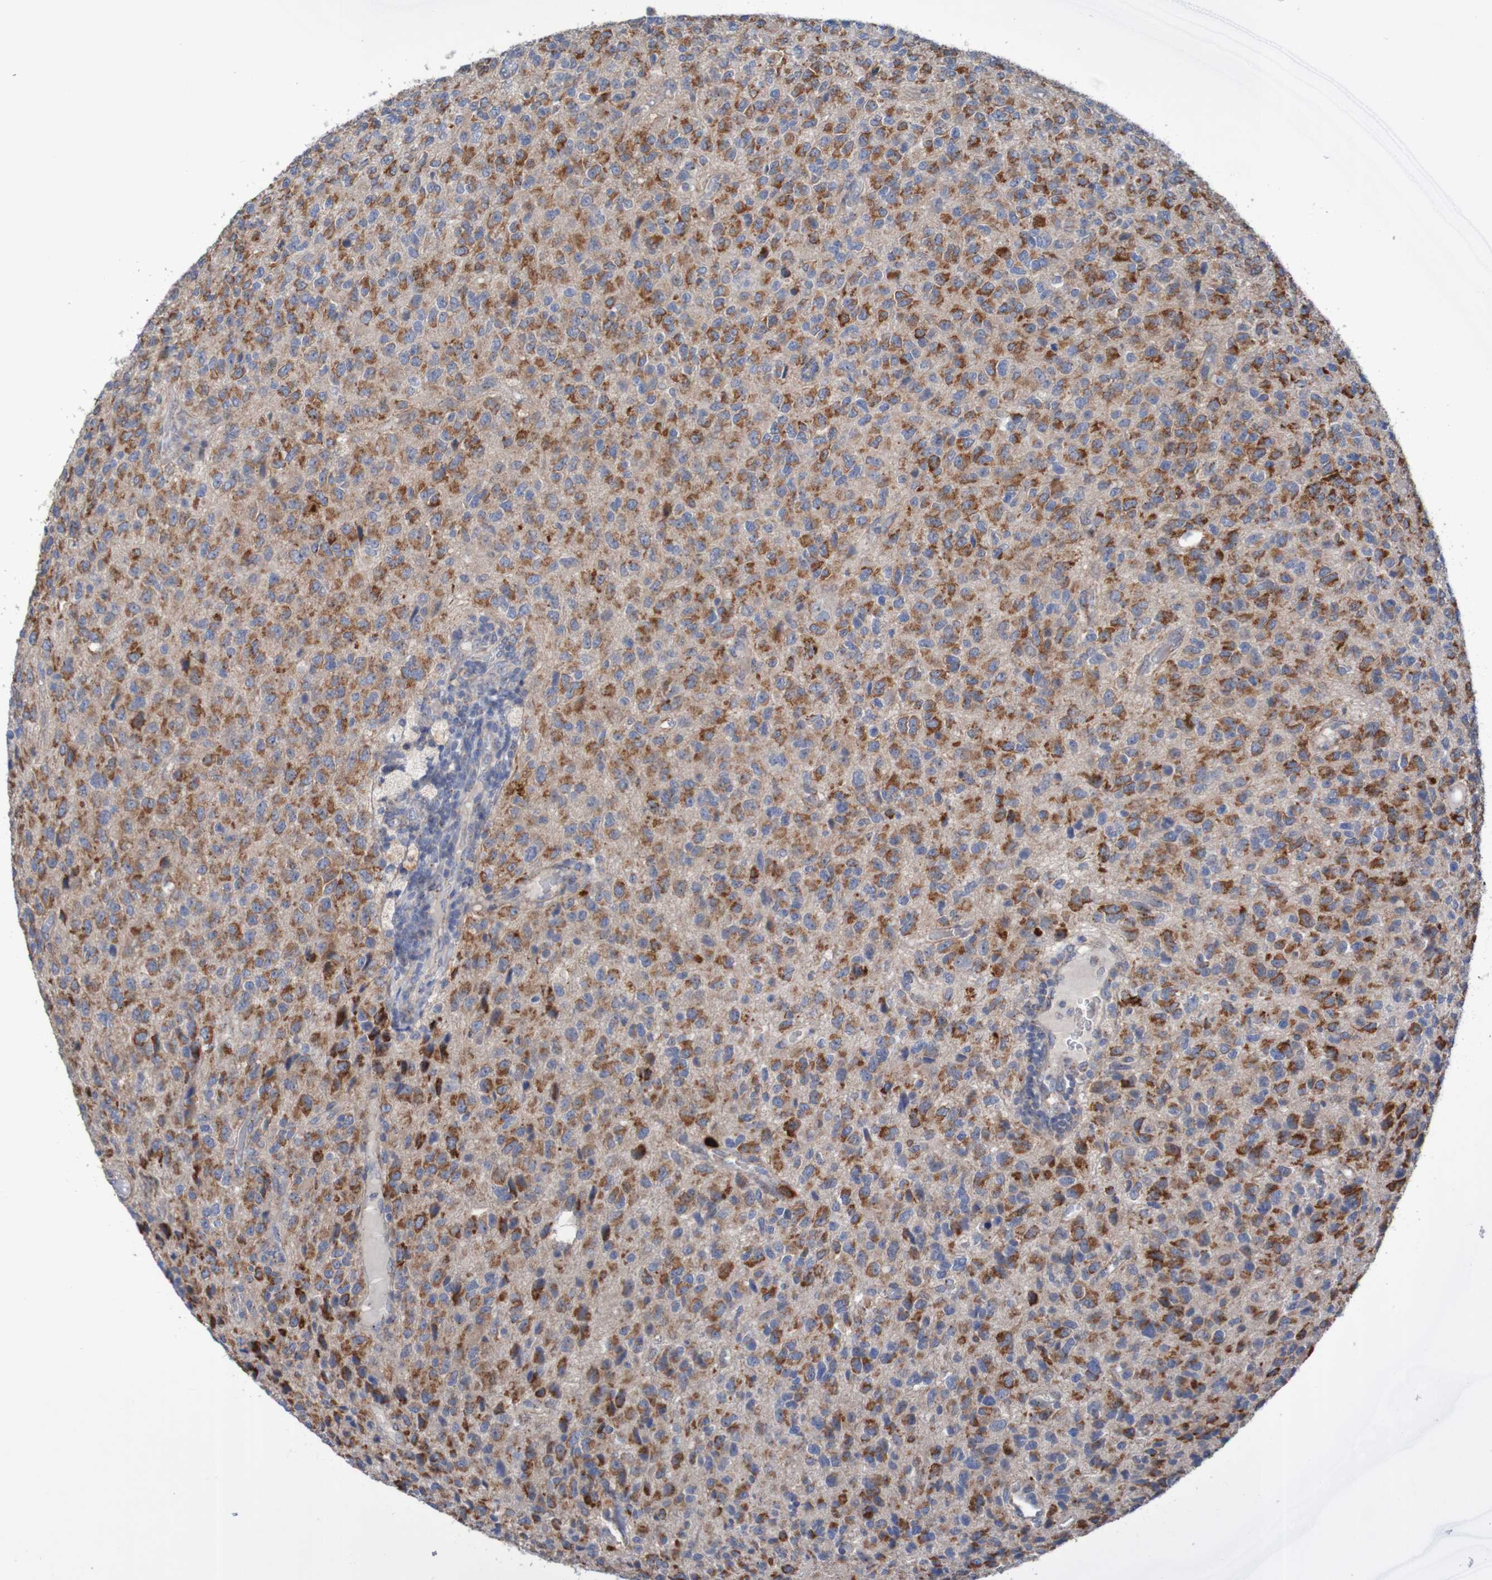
{"staining": {"intensity": "strong", "quantity": "<25%", "location": "cytoplasmic/membranous"}, "tissue": "glioma", "cell_type": "Tumor cells", "image_type": "cancer", "snomed": [{"axis": "morphology", "description": "Glioma, malignant, High grade"}, {"axis": "topography", "description": "pancreas cauda"}], "caption": "IHC histopathology image of glioma stained for a protein (brown), which demonstrates medium levels of strong cytoplasmic/membranous staining in approximately <25% of tumor cells.", "gene": "ANGPT4", "patient": {"sex": "male", "age": 60}}